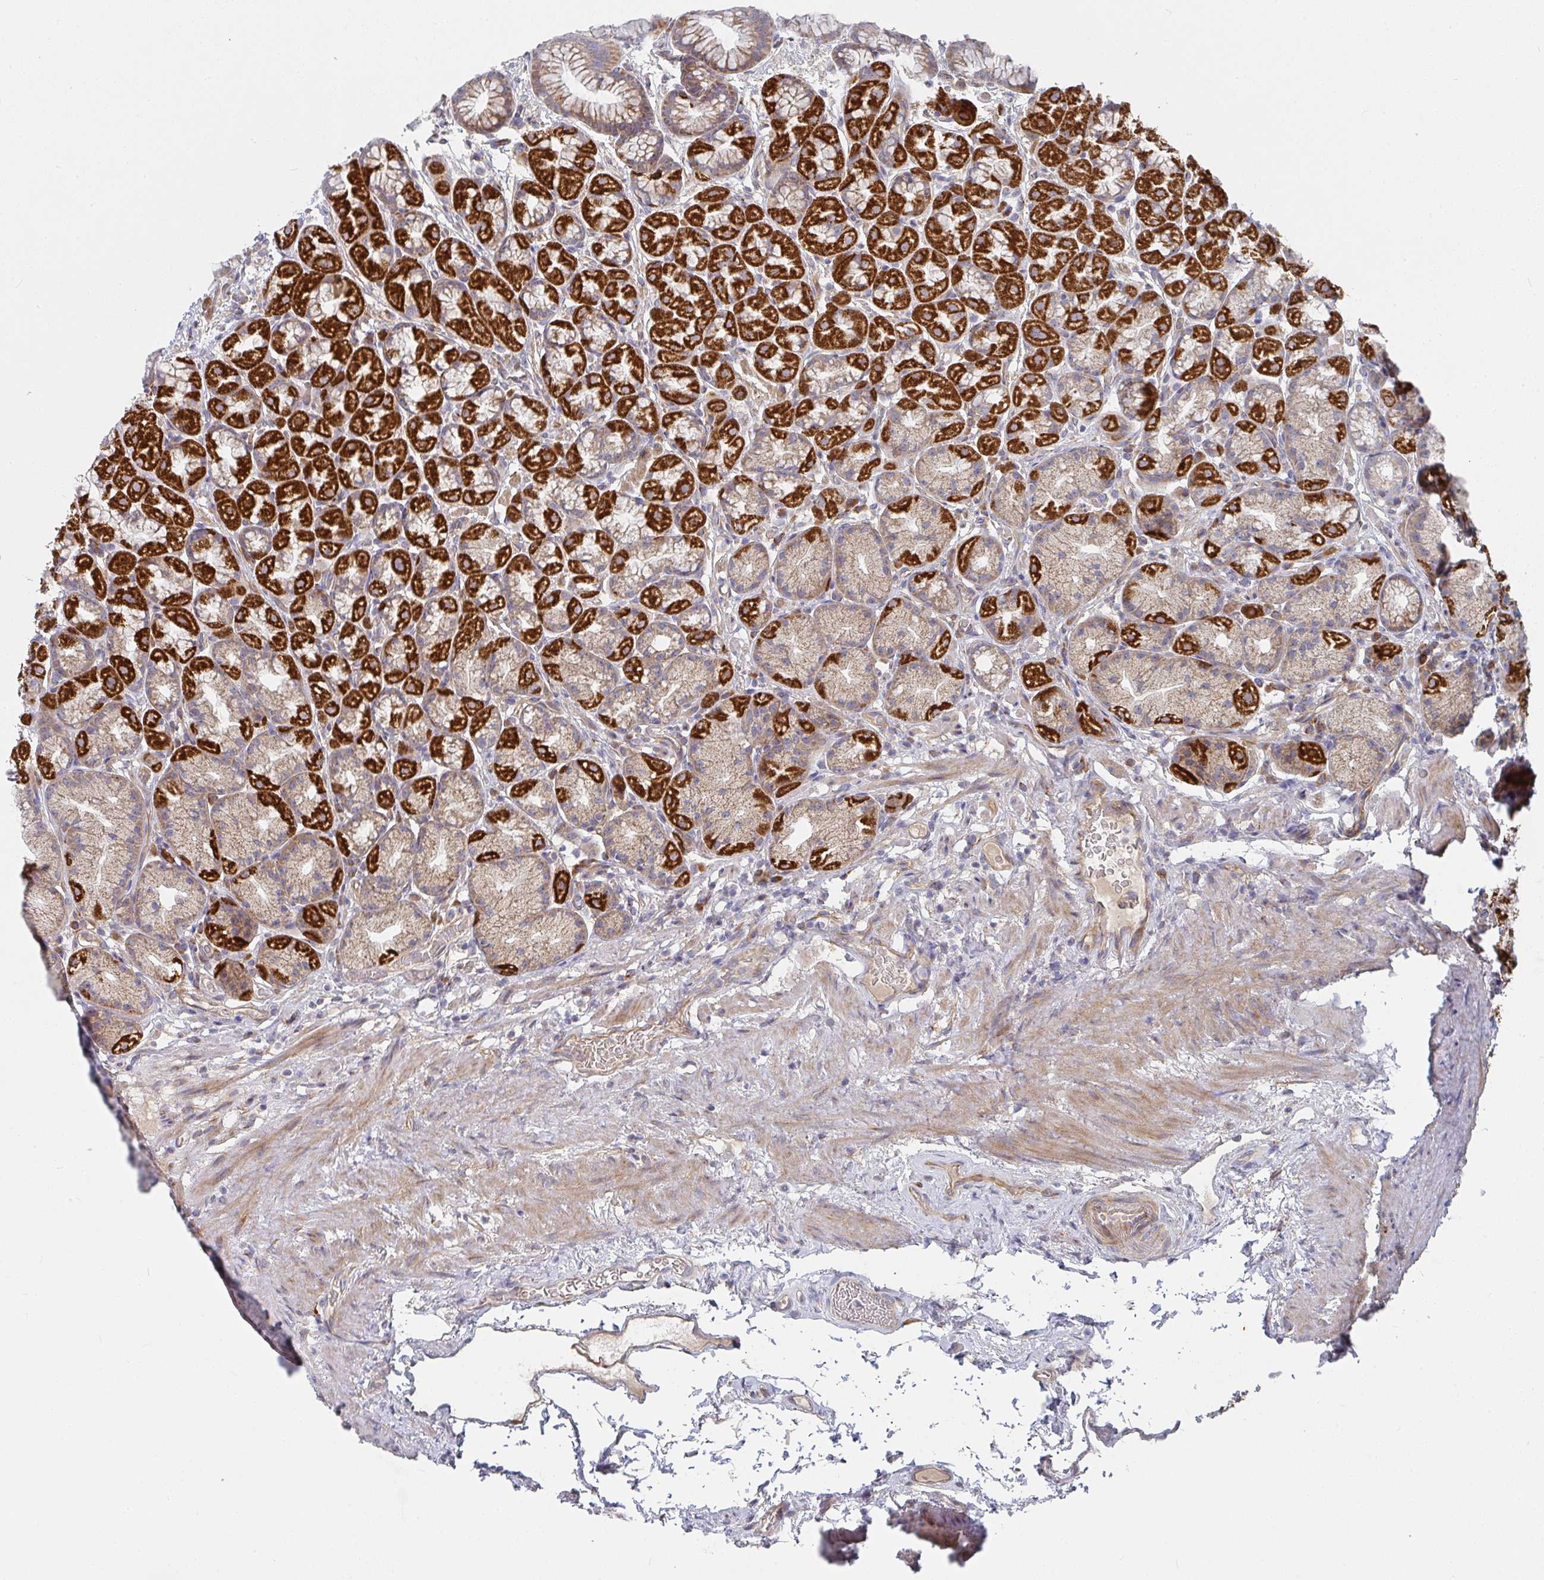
{"staining": {"intensity": "strong", "quantity": "25%-75%", "location": "cytoplasmic/membranous"}, "tissue": "stomach", "cell_type": "Glandular cells", "image_type": "normal", "snomed": [{"axis": "morphology", "description": "Normal tissue, NOS"}, {"axis": "topography", "description": "Stomach, lower"}], "caption": "Immunohistochemical staining of normal human stomach exhibits strong cytoplasmic/membranous protein expression in approximately 25%-75% of glandular cells.", "gene": "RHEBL1", "patient": {"sex": "male", "age": 67}}